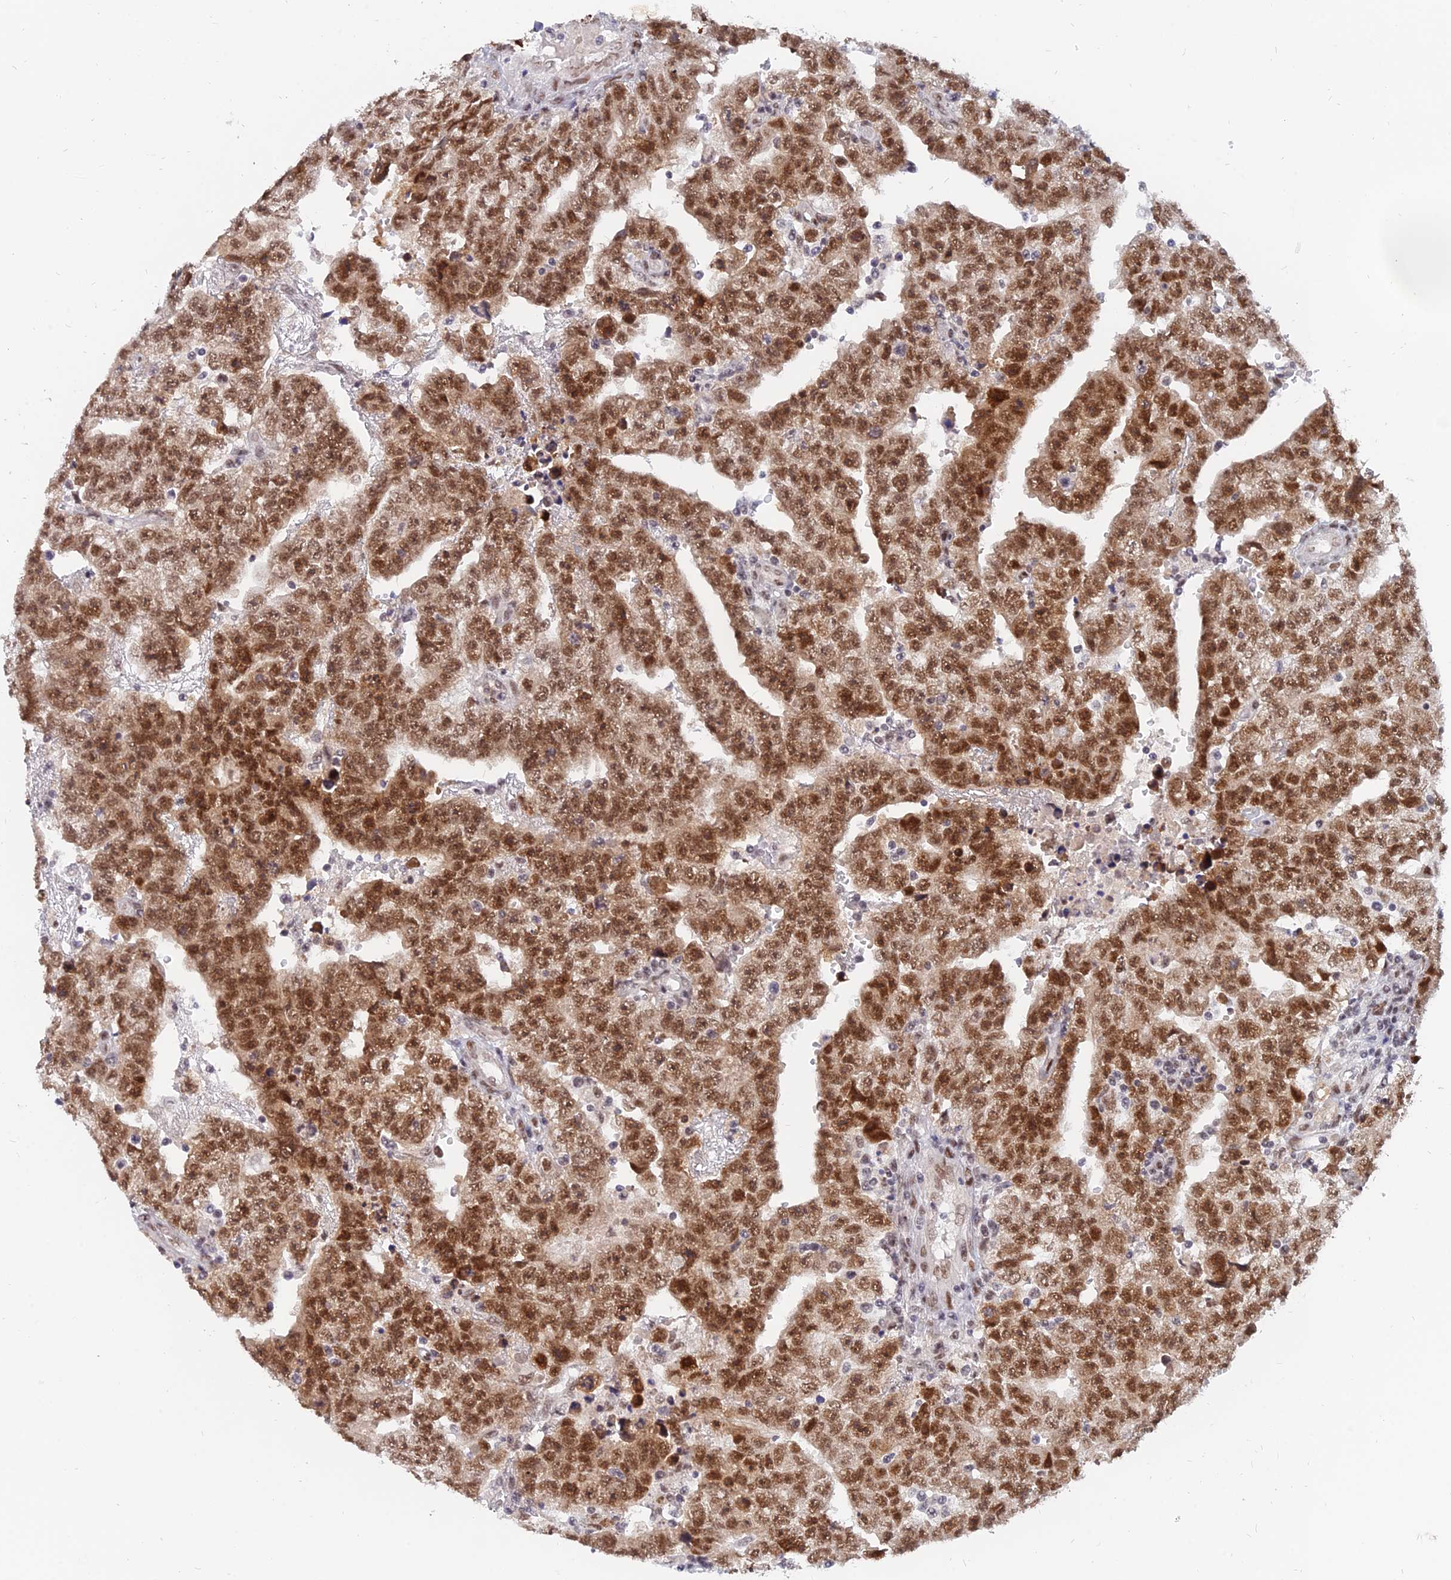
{"staining": {"intensity": "moderate", "quantity": ">75%", "location": "nuclear"}, "tissue": "testis cancer", "cell_type": "Tumor cells", "image_type": "cancer", "snomed": [{"axis": "morphology", "description": "Carcinoma, Embryonal, NOS"}, {"axis": "topography", "description": "Testis"}], "caption": "Human embryonal carcinoma (testis) stained with a protein marker displays moderate staining in tumor cells.", "gene": "DPY30", "patient": {"sex": "male", "age": 25}}